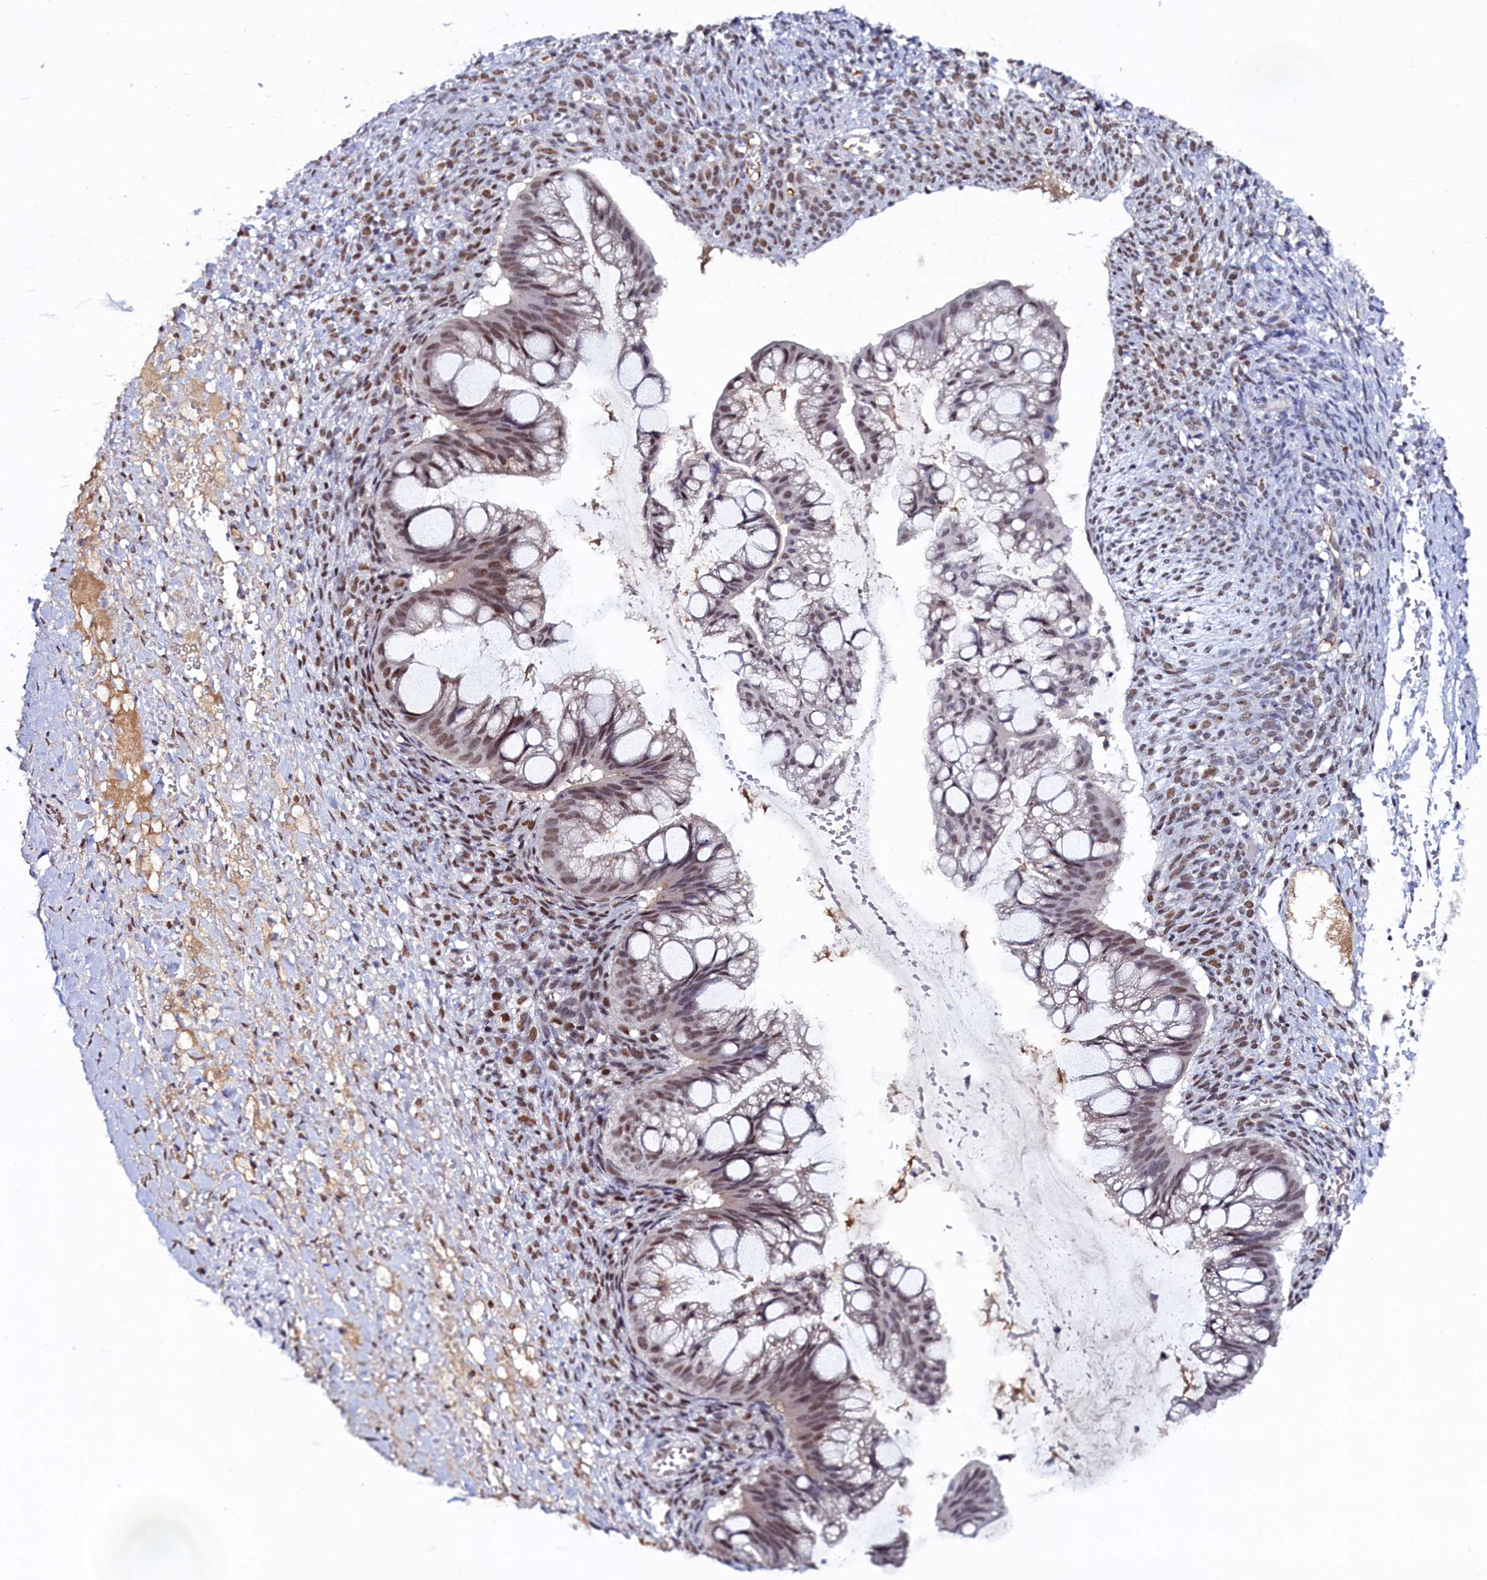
{"staining": {"intensity": "moderate", "quantity": ">75%", "location": "nuclear"}, "tissue": "ovarian cancer", "cell_type": "Tumor cells", "image_type": "cancer", "snomed": [{"axis": "morphology", "description": "Cystadenocarcinoma, mucinous, NOS"}, {"axis": "topography", "description": "Ovary"}], "caption": "Immunohistochemical staining of human ovarian cancer exhibits moderate nuclear protein positivity in about >75% of tumor cells.", "gene": "INTS14", "patient": {"sex": "female", "age": 73}}